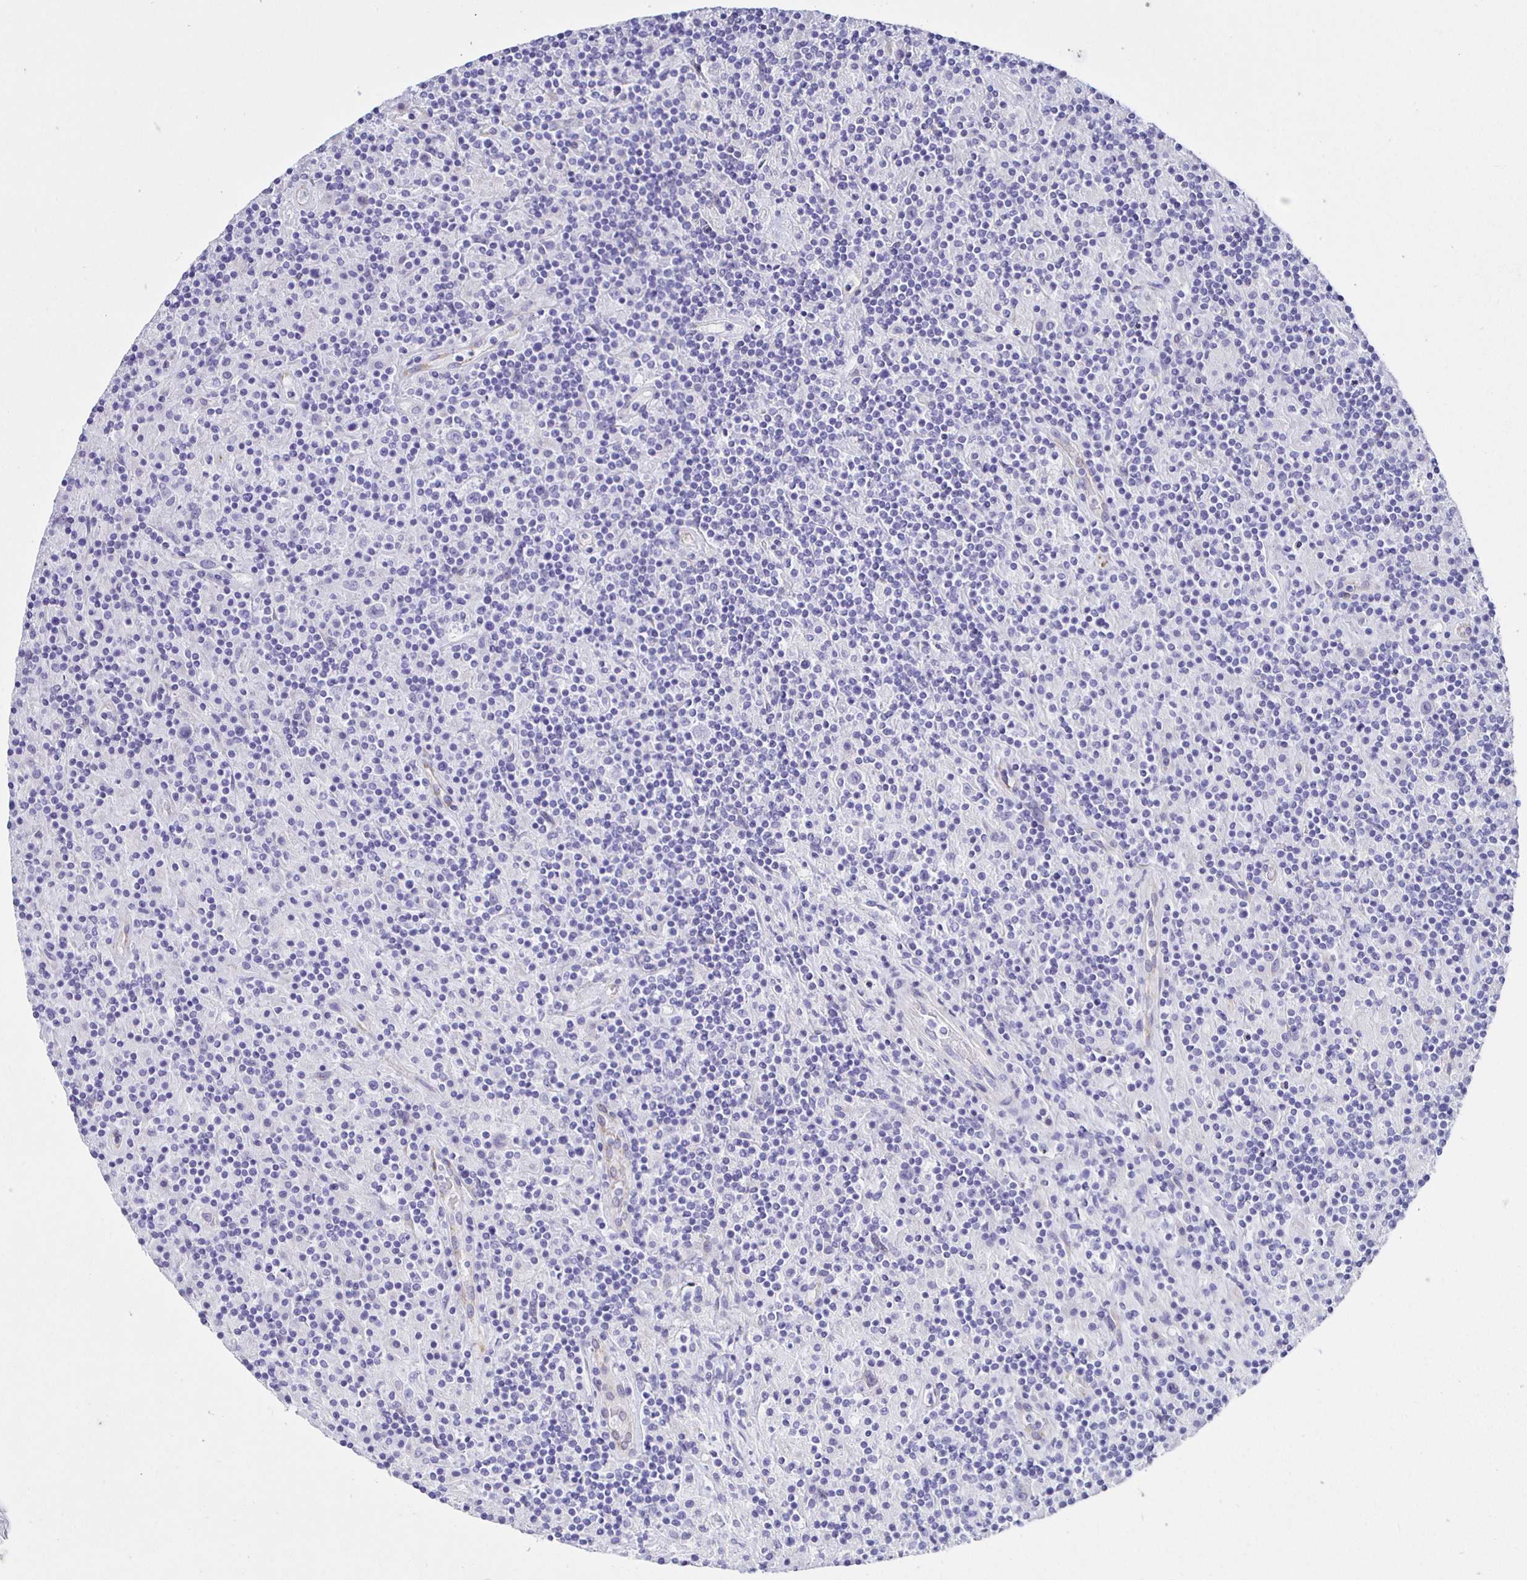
{"staining": {"intensity": "negative", "quantity": "none", "location": "none"}, "tissue": "lymphoma", "cell_type": "Tumor cells", "image_type": "cancer", "snomed": [{"axis": "morphology", "description": "Hodgkin's disease, NOS"}, {"axis": "topography", "description": "Lymph node"}], "caption": "Tumor cells show no significant staining in lymphoma.", "gene": "HSPA4L", "patient": {"sex": "male", "age": 70}}